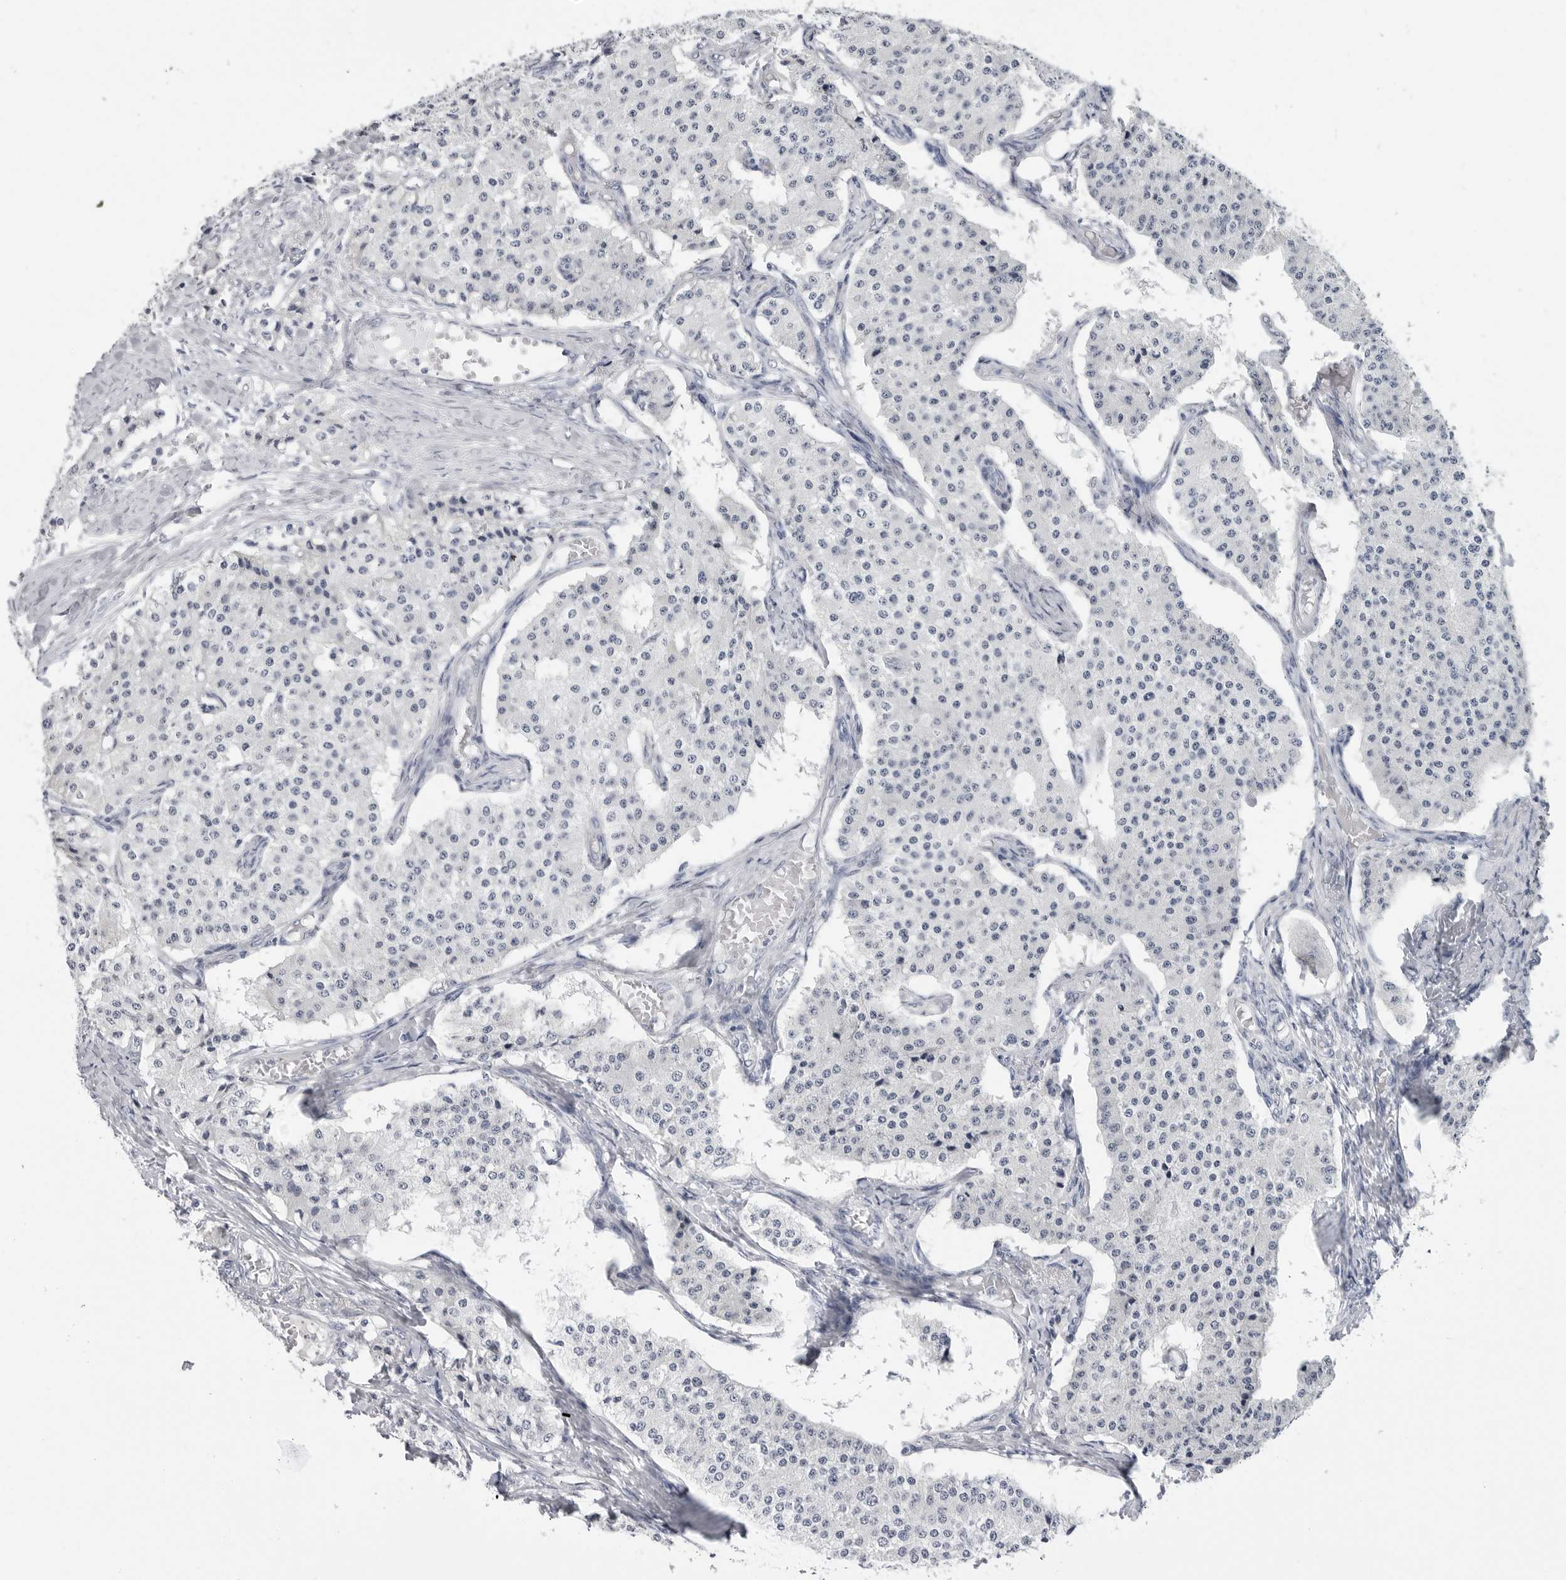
{"staining": {"intensity": "negative", "quantity": "none", "location": "none"}, "tissue": "carcinoid", "cell_type": "Tumor cells", "image_type": "cancer", "snomed": [{"axis": "morphology", "description": "Carcinoid, malignant, NOS"}, {"axis": "topography", "description": "Colon"}], "caption": "Malignant carcinoid was stained to show a protein in brown. There is no significant expression in tumor cells.", "gene": "PGA3", "patient": {"sex": "female", "age": 52}}